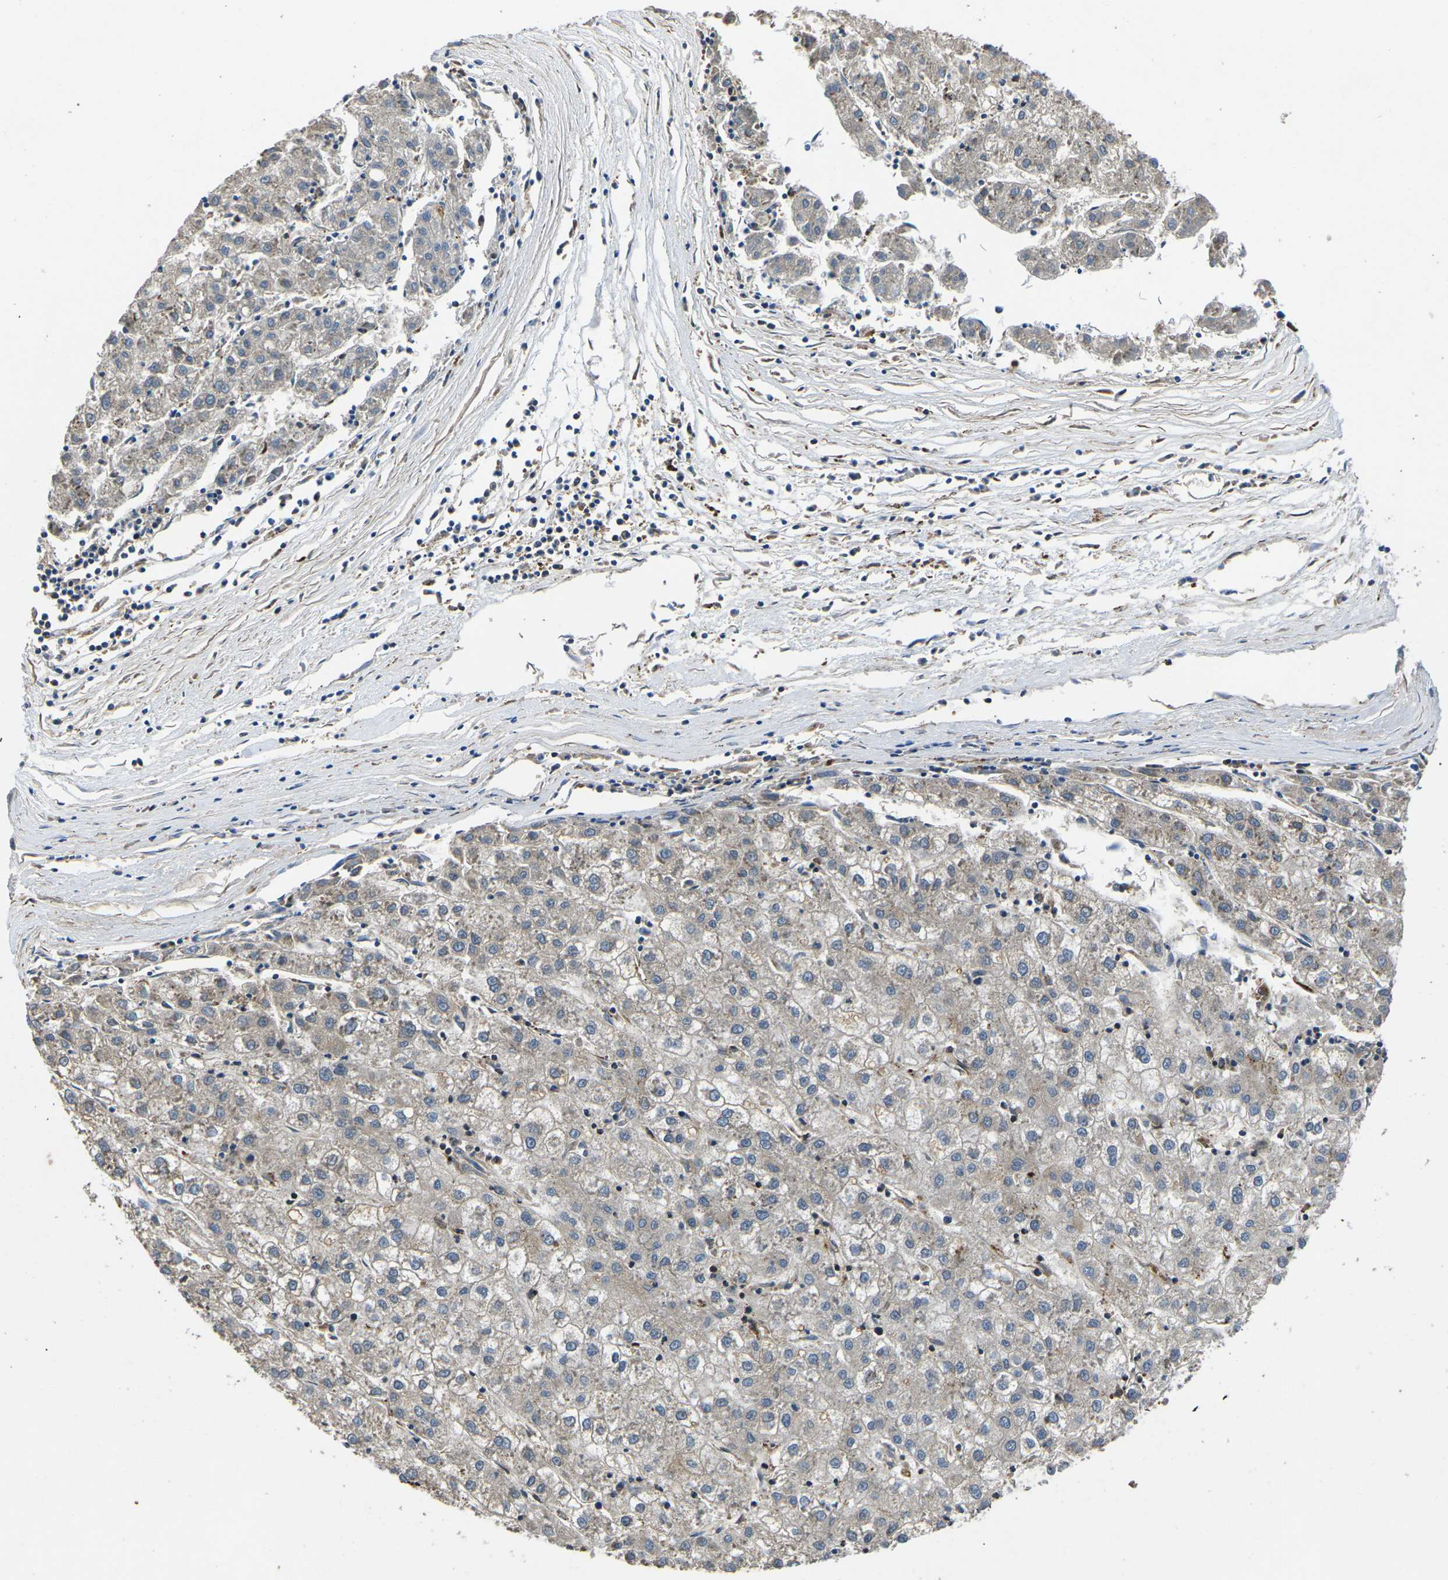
{"staining": {"intensity": "weak", "quantity": "25%-75%", "location": "cytoplasmic/membranous"}, "tissue": "liver cancer", "cell_type": "Tumor cells", "image_type": "cancer", "snomed": [{"axis": "morphology", "description": "Carcinoma, Hepatocellular, NOS"}, {"axis": "topography", "description": "Liver"}], "caption": "Protein expression analysis of hepatocellular carcinoma (liver) shows weak cytoplasmic/membranous positivity in about 25%-75% of tumor cells. (DAB (3,3'-diaminobenzidine) IHC, brown staining for protein, blue staining for nuclei).", "gene": "KCNJ15", "patient": {"sex": "male", "age": 72}}